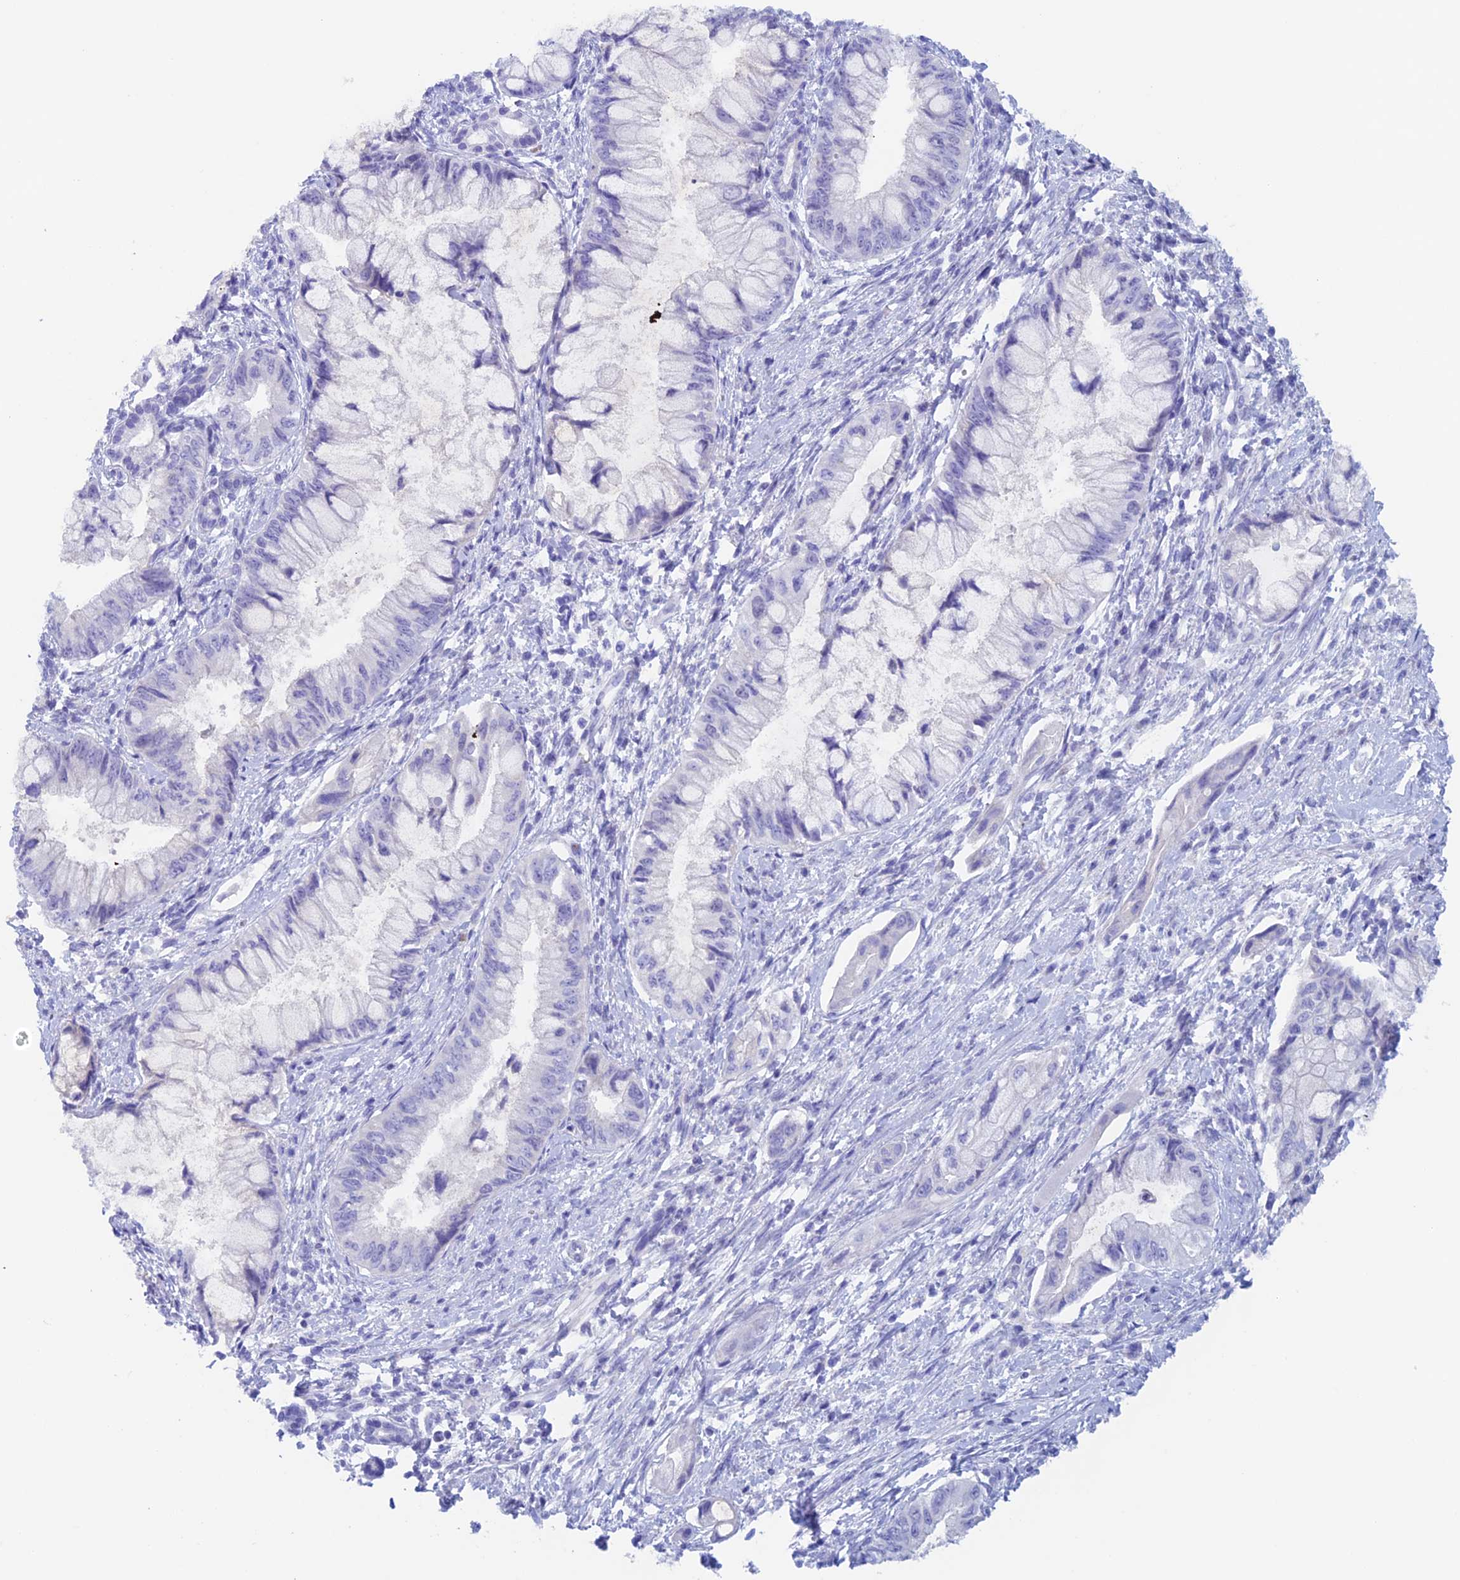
{"staining": {"intensity": "negative", "quantity": "none", "location": "none"}, "tissue": "pancreatic cancer", "cell_type": "Tumor cells", "image_type": "cancer", "snomed": [{"axis": "morphology", "description": "Adenocarcinoma, NOS"}, {"axis": "topography", "description": "Pancreas"}], "caption": "The image displays no staining of tumor cells in adenocarcinoma (pancreatic).", "gene": "PSMC3IP", "patient": {"sex": "male", "age": 48}}